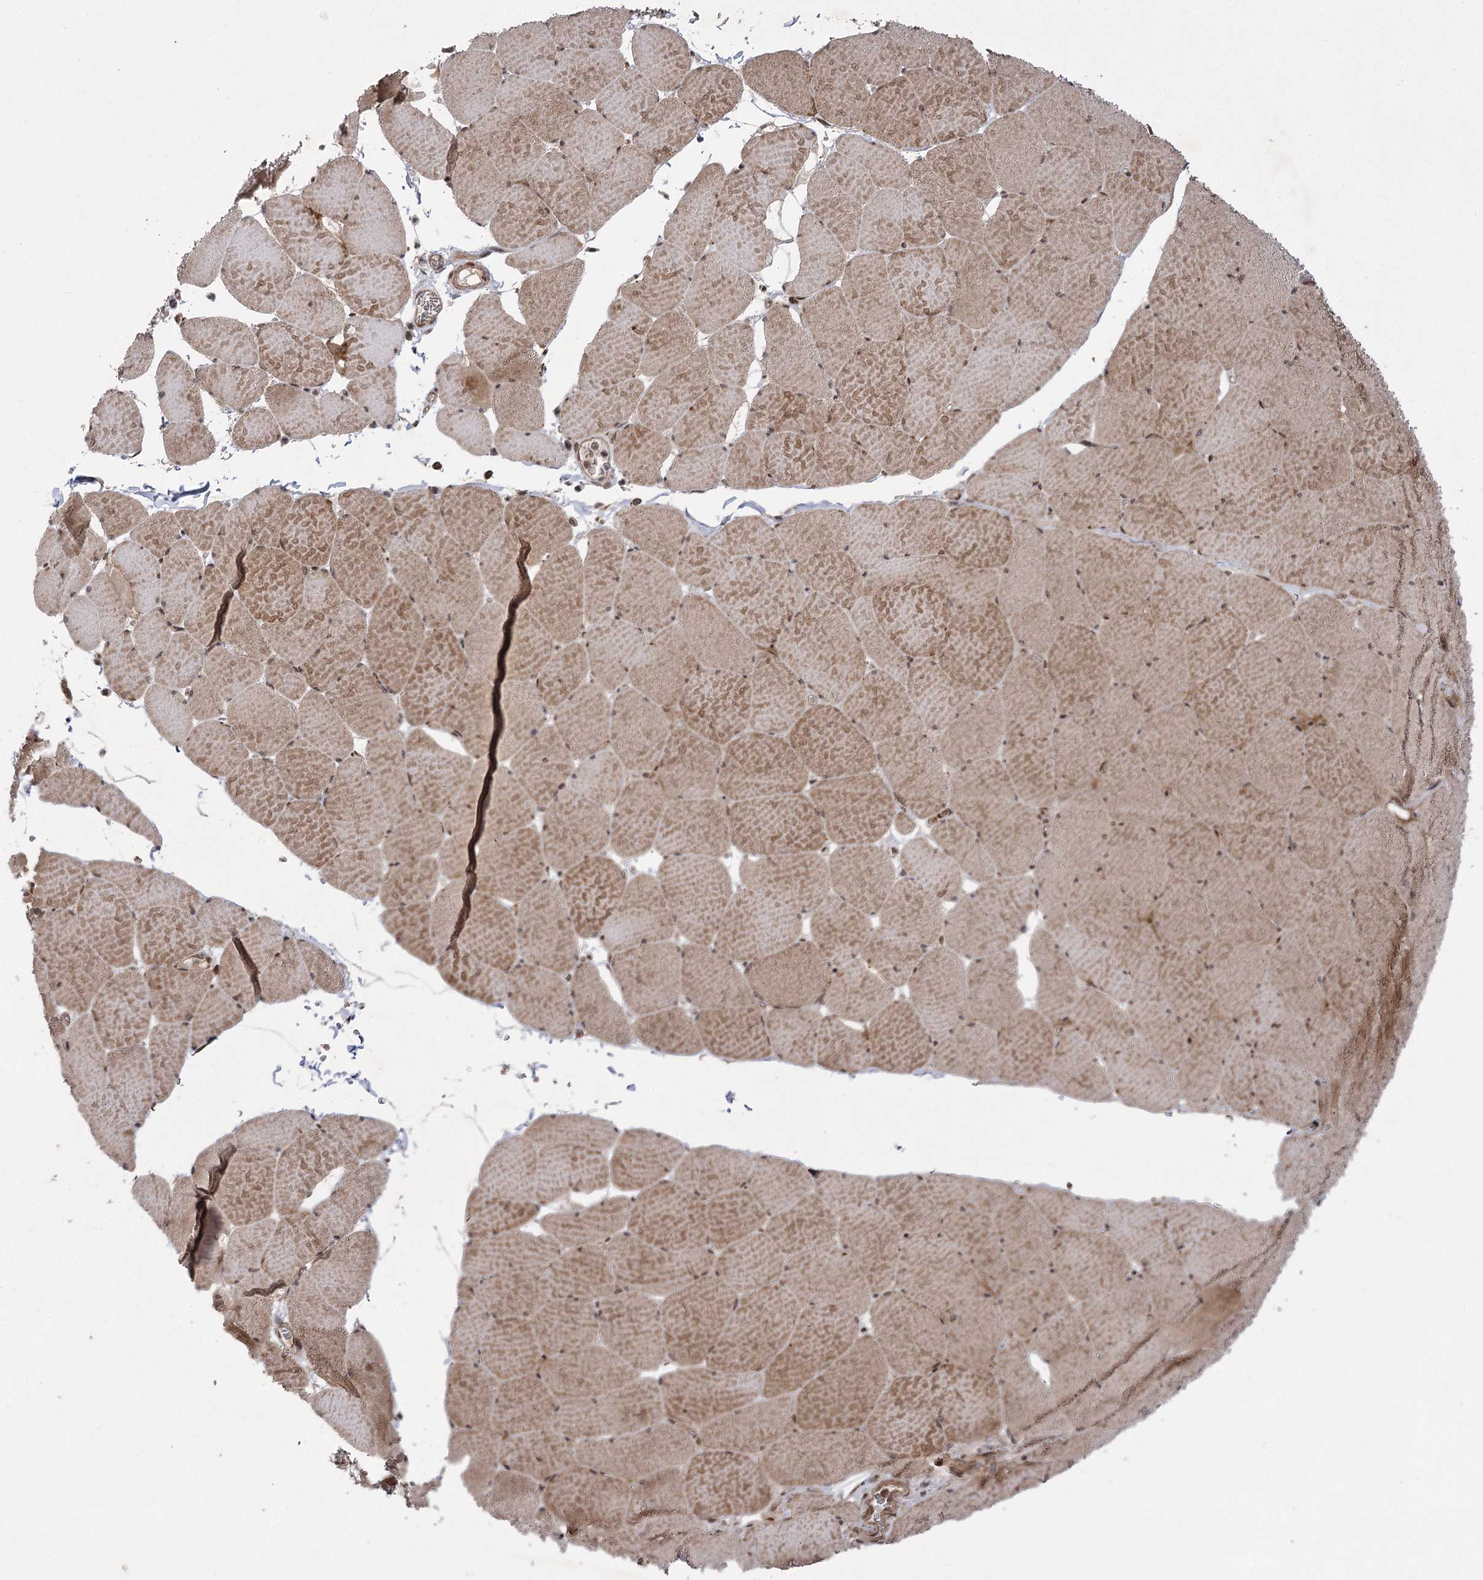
{"staining": {"intensity": "moderate", "quantity": ">75%", "location": "cytoplasmic/membranous,nuclear"}, "tissue": "skeletal muscle", "cell_type": "Myocytes", "image_type": "normal", "snomed": [{"axis": "morphology", "description": "Normal tissue, NOS"}, {"axis": "topography", "description": "Skeletal muscle"}, {"axis": "topography", "description": "Head-Neck"}], "caption": "Immunohistochemistry staining of normal skeletal muscle, which exhibits medium levels of moderate cytoplasmic/membranous,nuclear staining in about >75% of myocytes indicating moderate cytoplasmic/membranous,nuclear protein expression. The staining was performed using DAB (3,3'-diaminobenzidine) (brown) for protein detection and nuclei were counterstained in hematoxylin (blue).", "gene": "TENM2", "patient": {"sex": "male", "age": 66}}